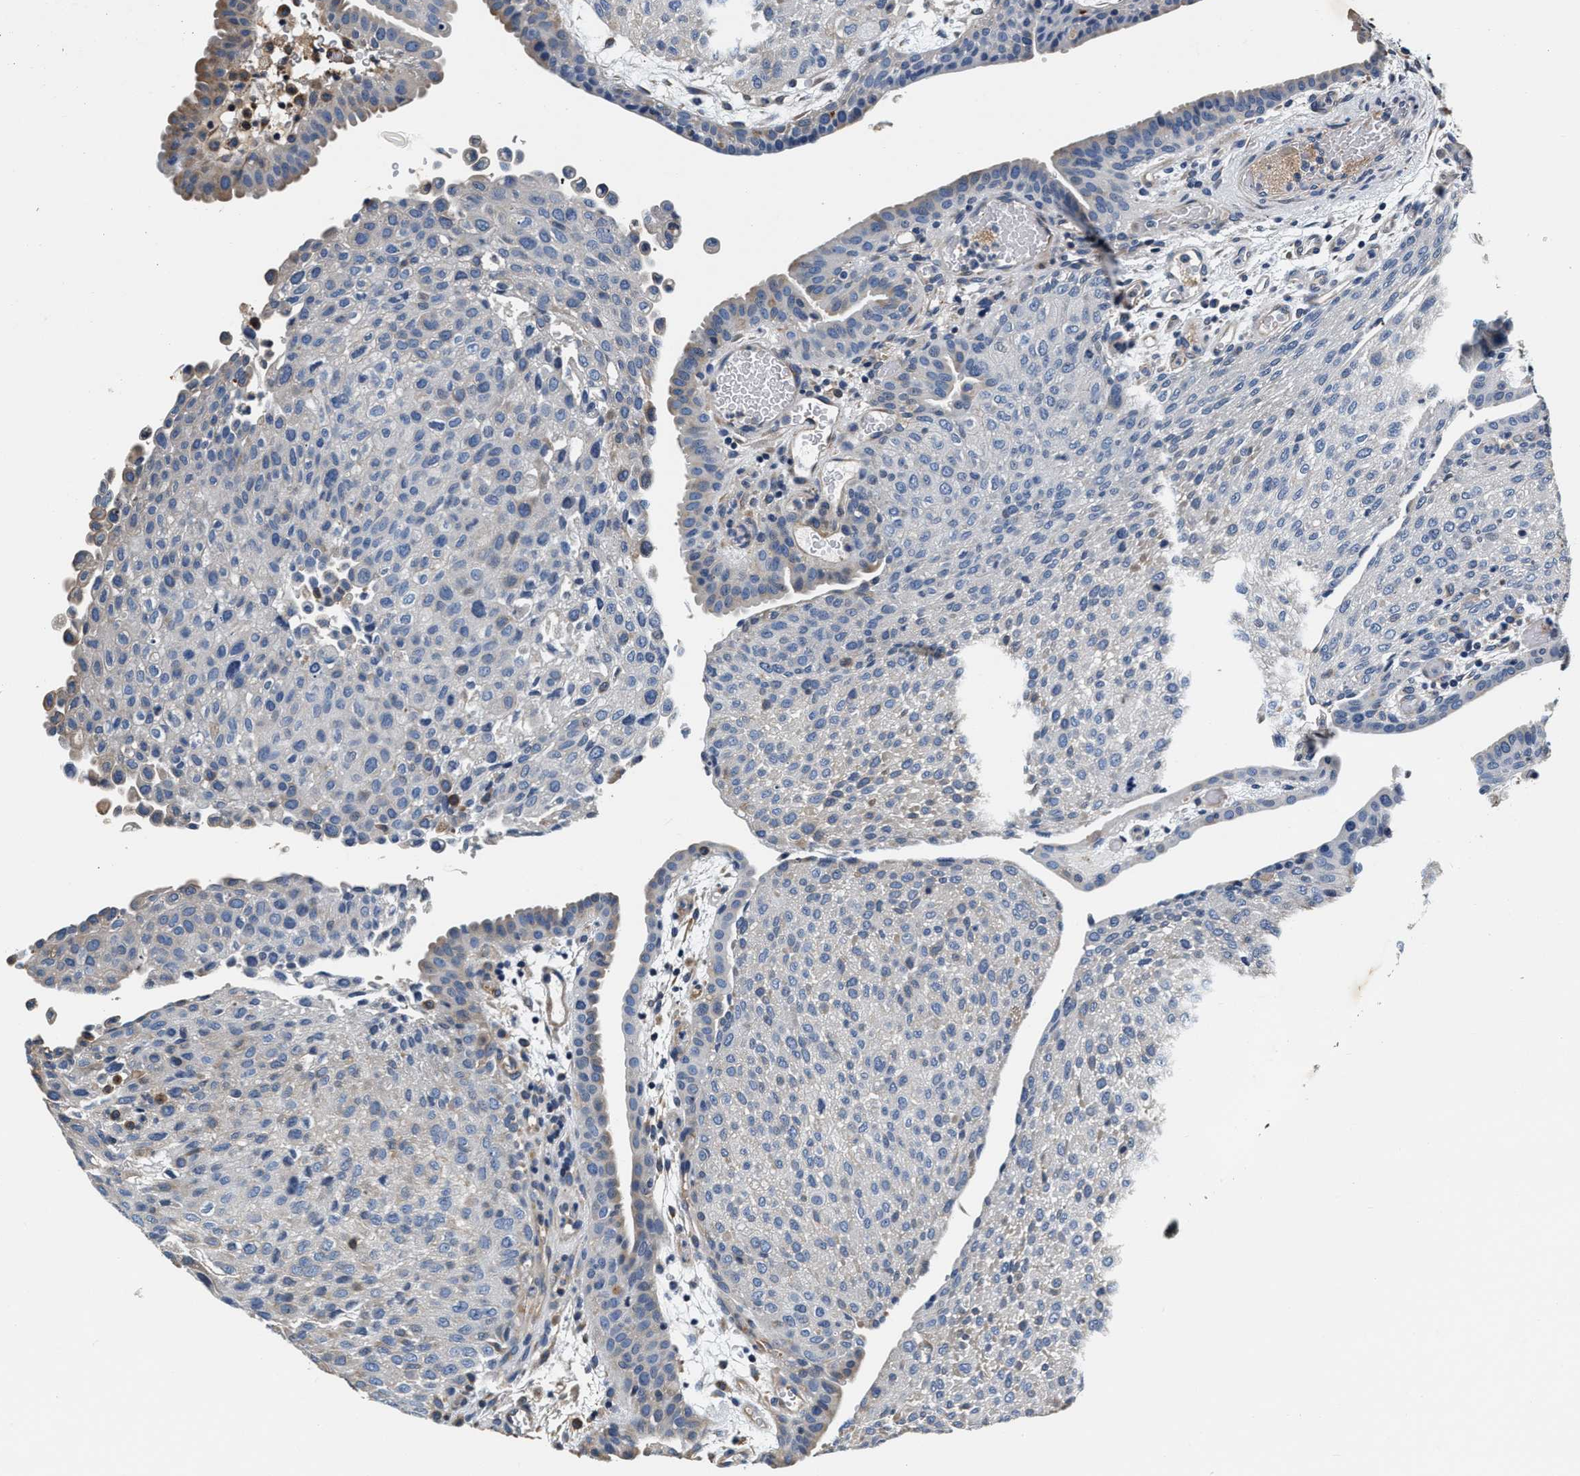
{"staining": {"intensity": "negative", "quantity": "none", "location": "none"}, "tissue": "urothelial cancer", "cell_type": "Tumor cells", "image_type": "cancer", "snomed": [{"axis": "morphology", "description": "Urothelial carcinoma, Low grade"}, {"axis": "morphology", "description": "Urothelial carcinoma, High grade"}, {"axis": "topography", "description": "Urinary bladder"}], "caption": "This is an immunohistochemistry (IHC) photomicrograph of human low-grade urothelial carcinoma. There is no expression in tumor cells.", "gene": "ABCG8", "patient": {"sex": "male", "age": 35}}